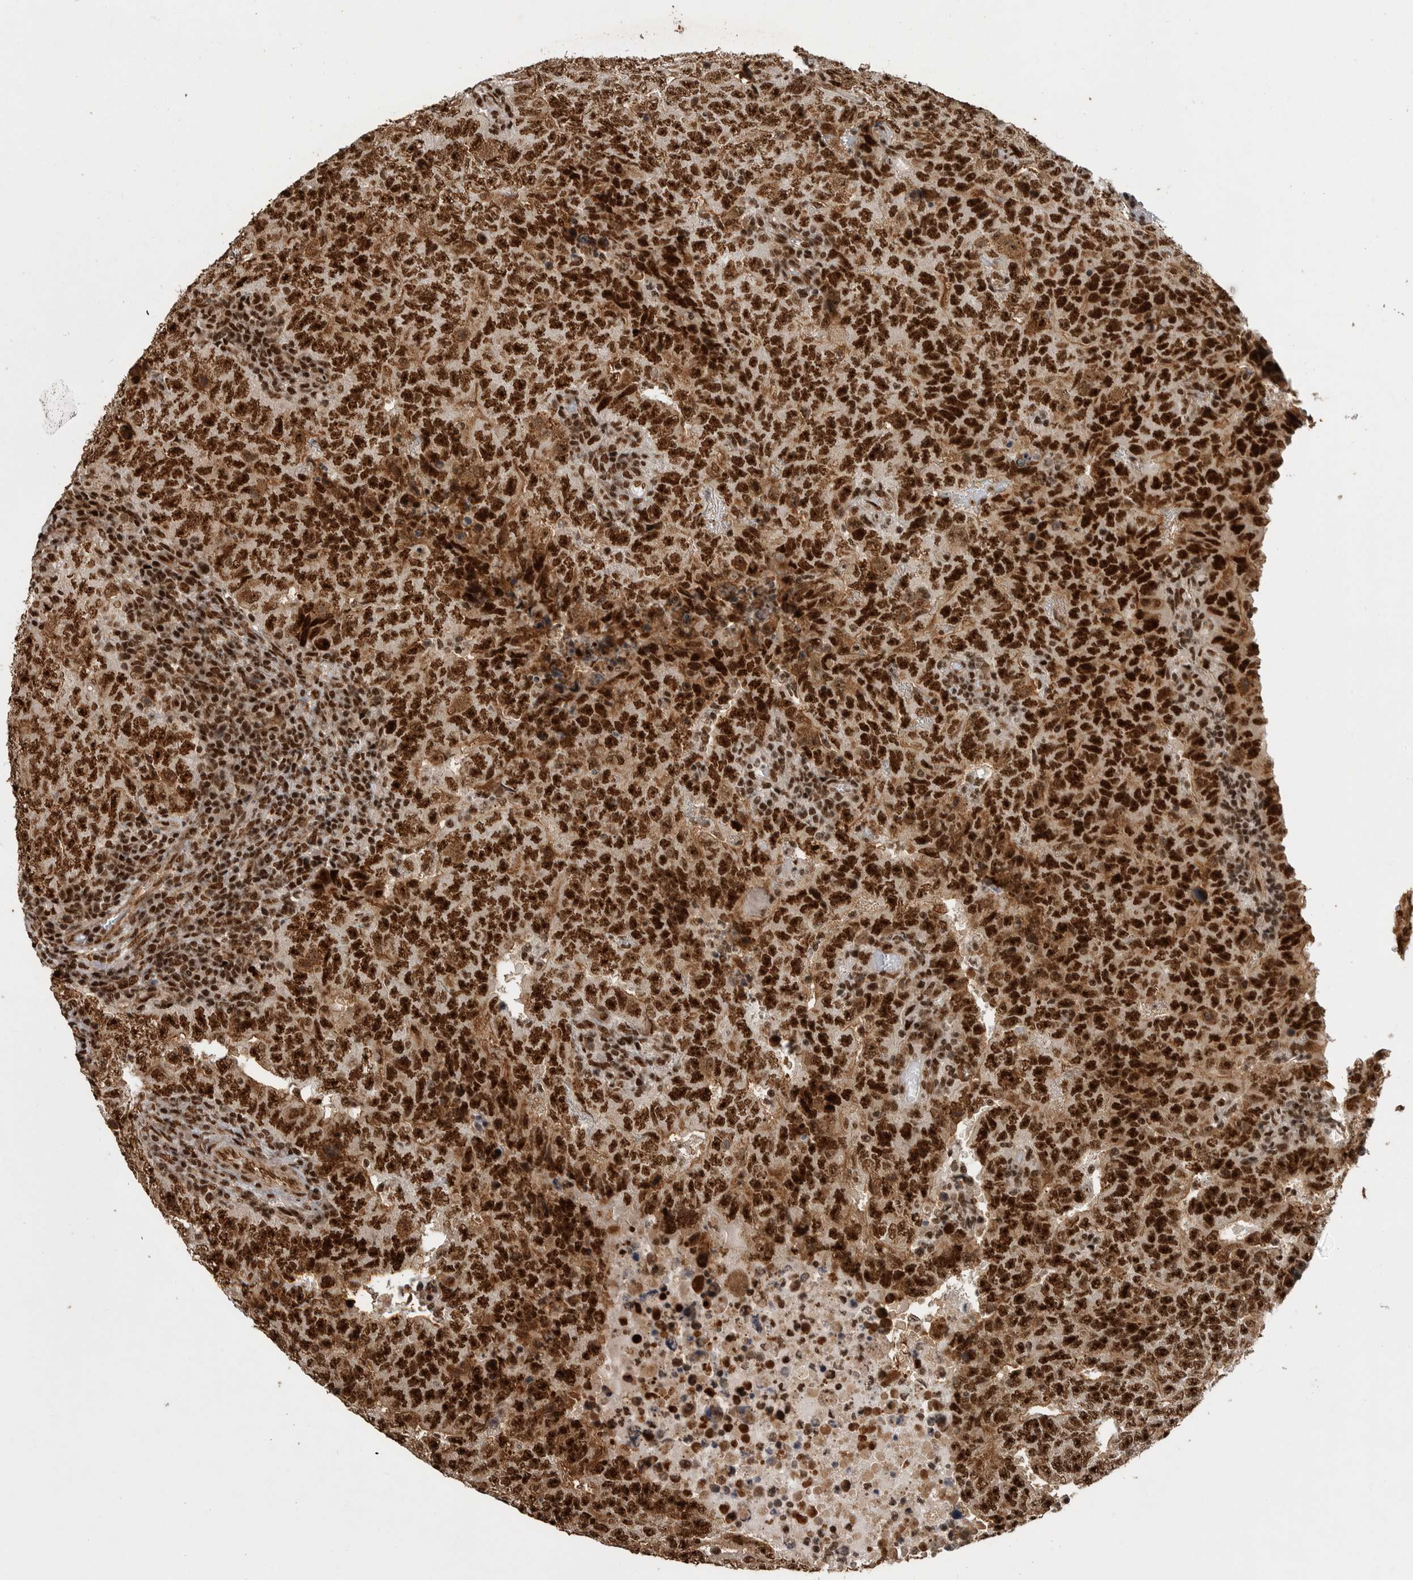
{"staining": {"intensity": "strong", "quantity": ">75%", "location": "cytoplasmic/membranous,nuclear"}, "tissue": "testis cancer", "cell_type": "Tumor cells", "image_type": "cancer", "snomed": [{"axis": "morphology", "description": "Carcinoma, Embryonal, NOS"}, {"axis": "topography", "description": "Testis"}], "caption": "Strong cytoplasmic/membranous and nuclear positivity is seen in about >75% of tumor cells in testis embryonal carcinoma.", "gene": "PPP1R8", "patient": {"sex": "male", "age": 26}}